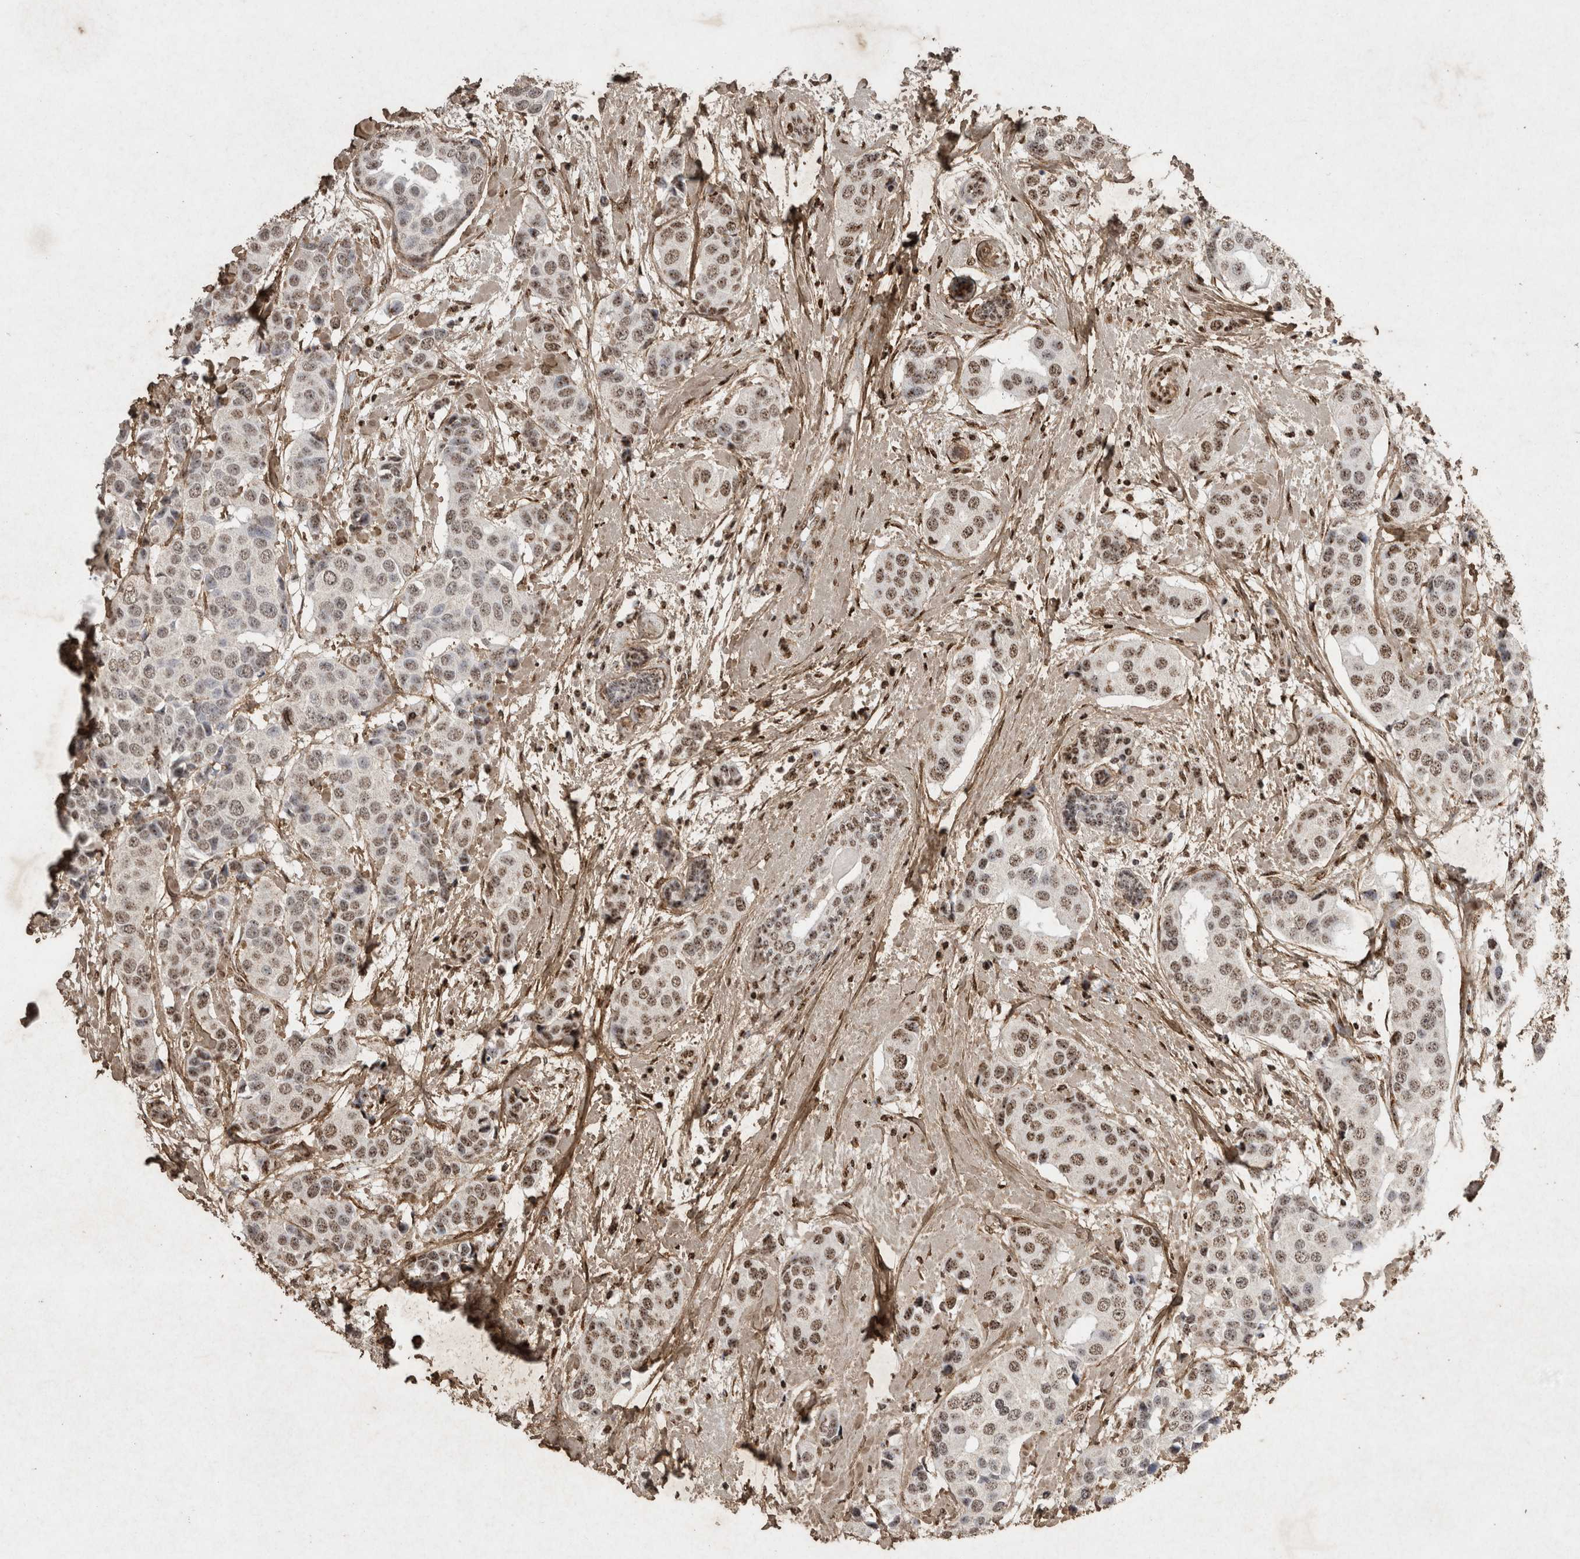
{"staining": {"intensity": "moderate", "quantity": "25%-75%", "location": "nuclear"}, "tissue": "breast cancer", "cell_type": "Tumor cells", "image_type": "cancer", "snomed": [{"axis": "morphology", "description": "Normal tissue, NOS"}, {"axis": "morphology", "description": "Duct carcinoma"}, {"axis": "topography", "description": "Breast"}], "caption": "Infiltrating ductal carcinoma (breast) was stained to show a protein in brown. There is medium levels of moderate nuclear expression in approximately 25%-75% of tumor cells. The staining was performed using DAB to visualize the protein expression in brown, while the nuclei were stained in blue with hematoxylin (Magnification: 20x).", "gene": "C1QTNF5", "patient": {"sex": "female", "age": 39}}